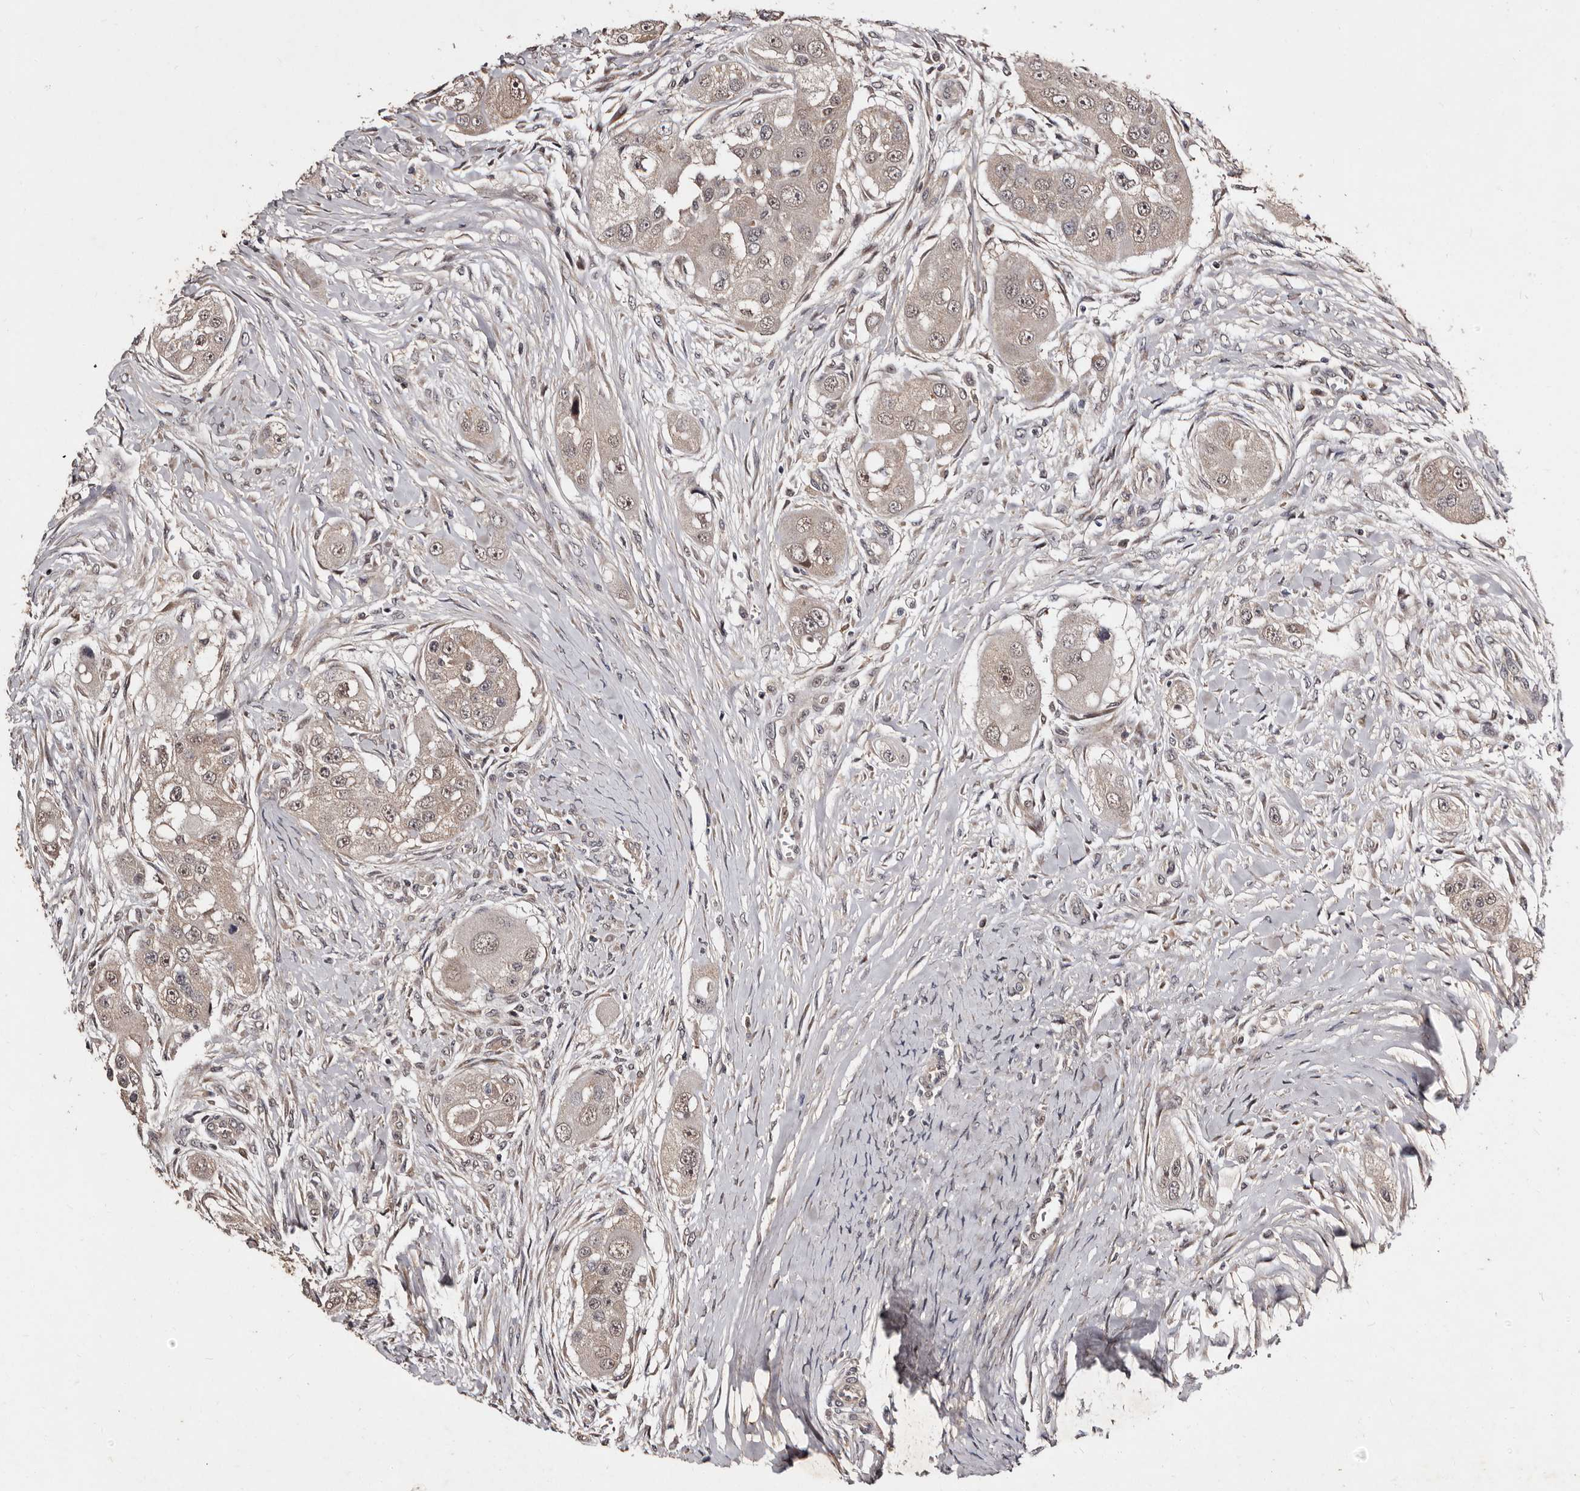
{"staining": {"intensity": "weak", "quantity": ">75%", "location": "cytoplasmic/membranous,nuclear"}, "tissue": "head and neck cancer", "cell_type": "Tumor cells", "image_type": "cancer", "snomed": [{"axis": "morphology", "description": "Normal tissue, NOS"}, {"axis": "morphology", "description": "Squamous cell carcinoma, NOS"}, {"axis": "topography", "description": "Skeletal muscle"}, {"axis": "topography", "description": "Head-Neck"}], "caption": "Protein expression analysis of human head and neck cancer (squamous cell carcinoma) reveals weak cytoplasmic/membranous and nuclear staining in about >75% of tumor cells. (brown staining indicates protein expression, while blue staining denotes nuclei).", "gene": "MKRN3", "patient": {"sex": "male", "age": 51}}